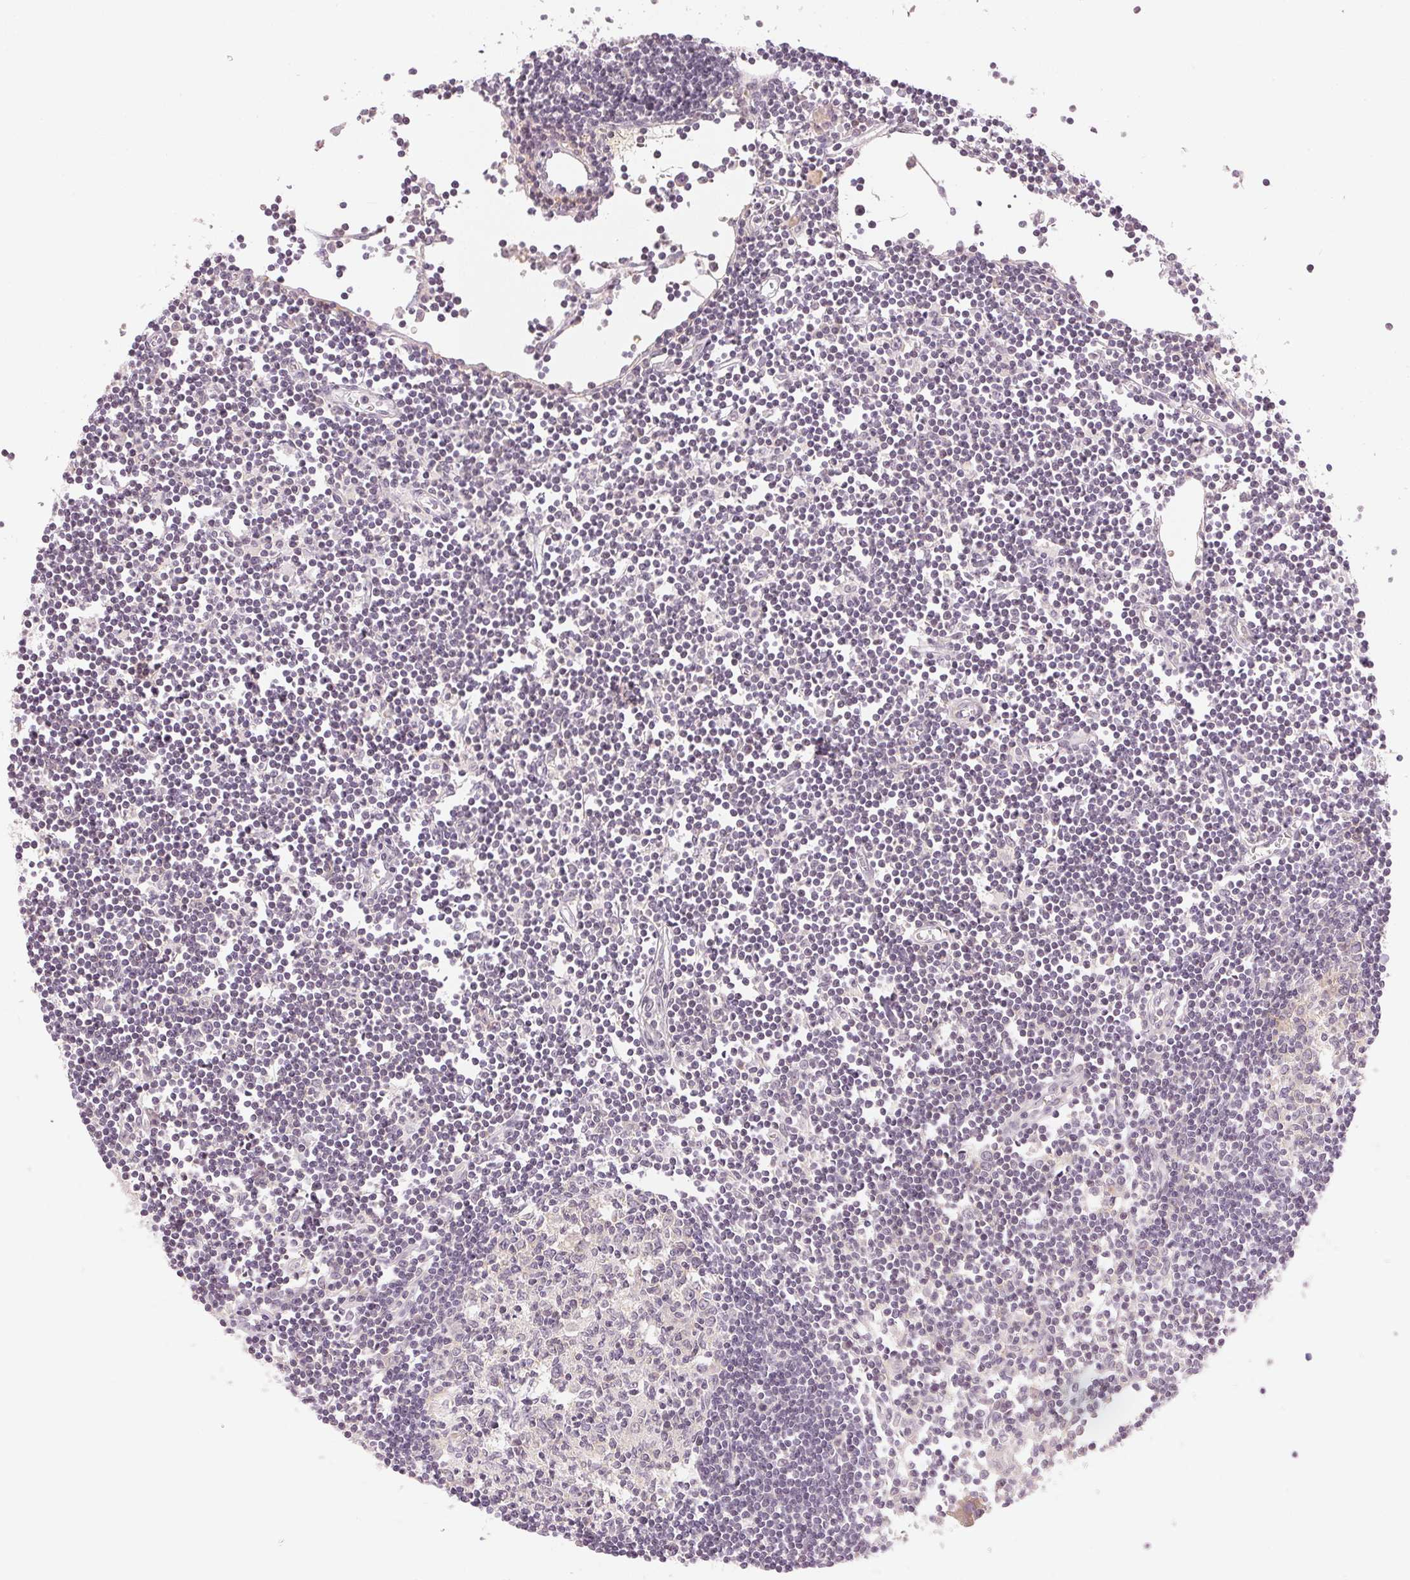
{"staining": {"intensity": "negative", "quantity": "none", "location": "none"}, "tissue": "lymph node", "cell_type": "Germinal center cells", "image_type": "normal", "snomed": [{"axis": "morphology", "description": "Normal tissue, NOS"}, {"axis": "topography", "description": "Lymph node"}], "caption": "Immunohistochemical staining of benign lymph node demonstrates no significant positivity in germinal center cells.", "gene": "KPRP", "patient": {"sex": "female", "age": 65}}